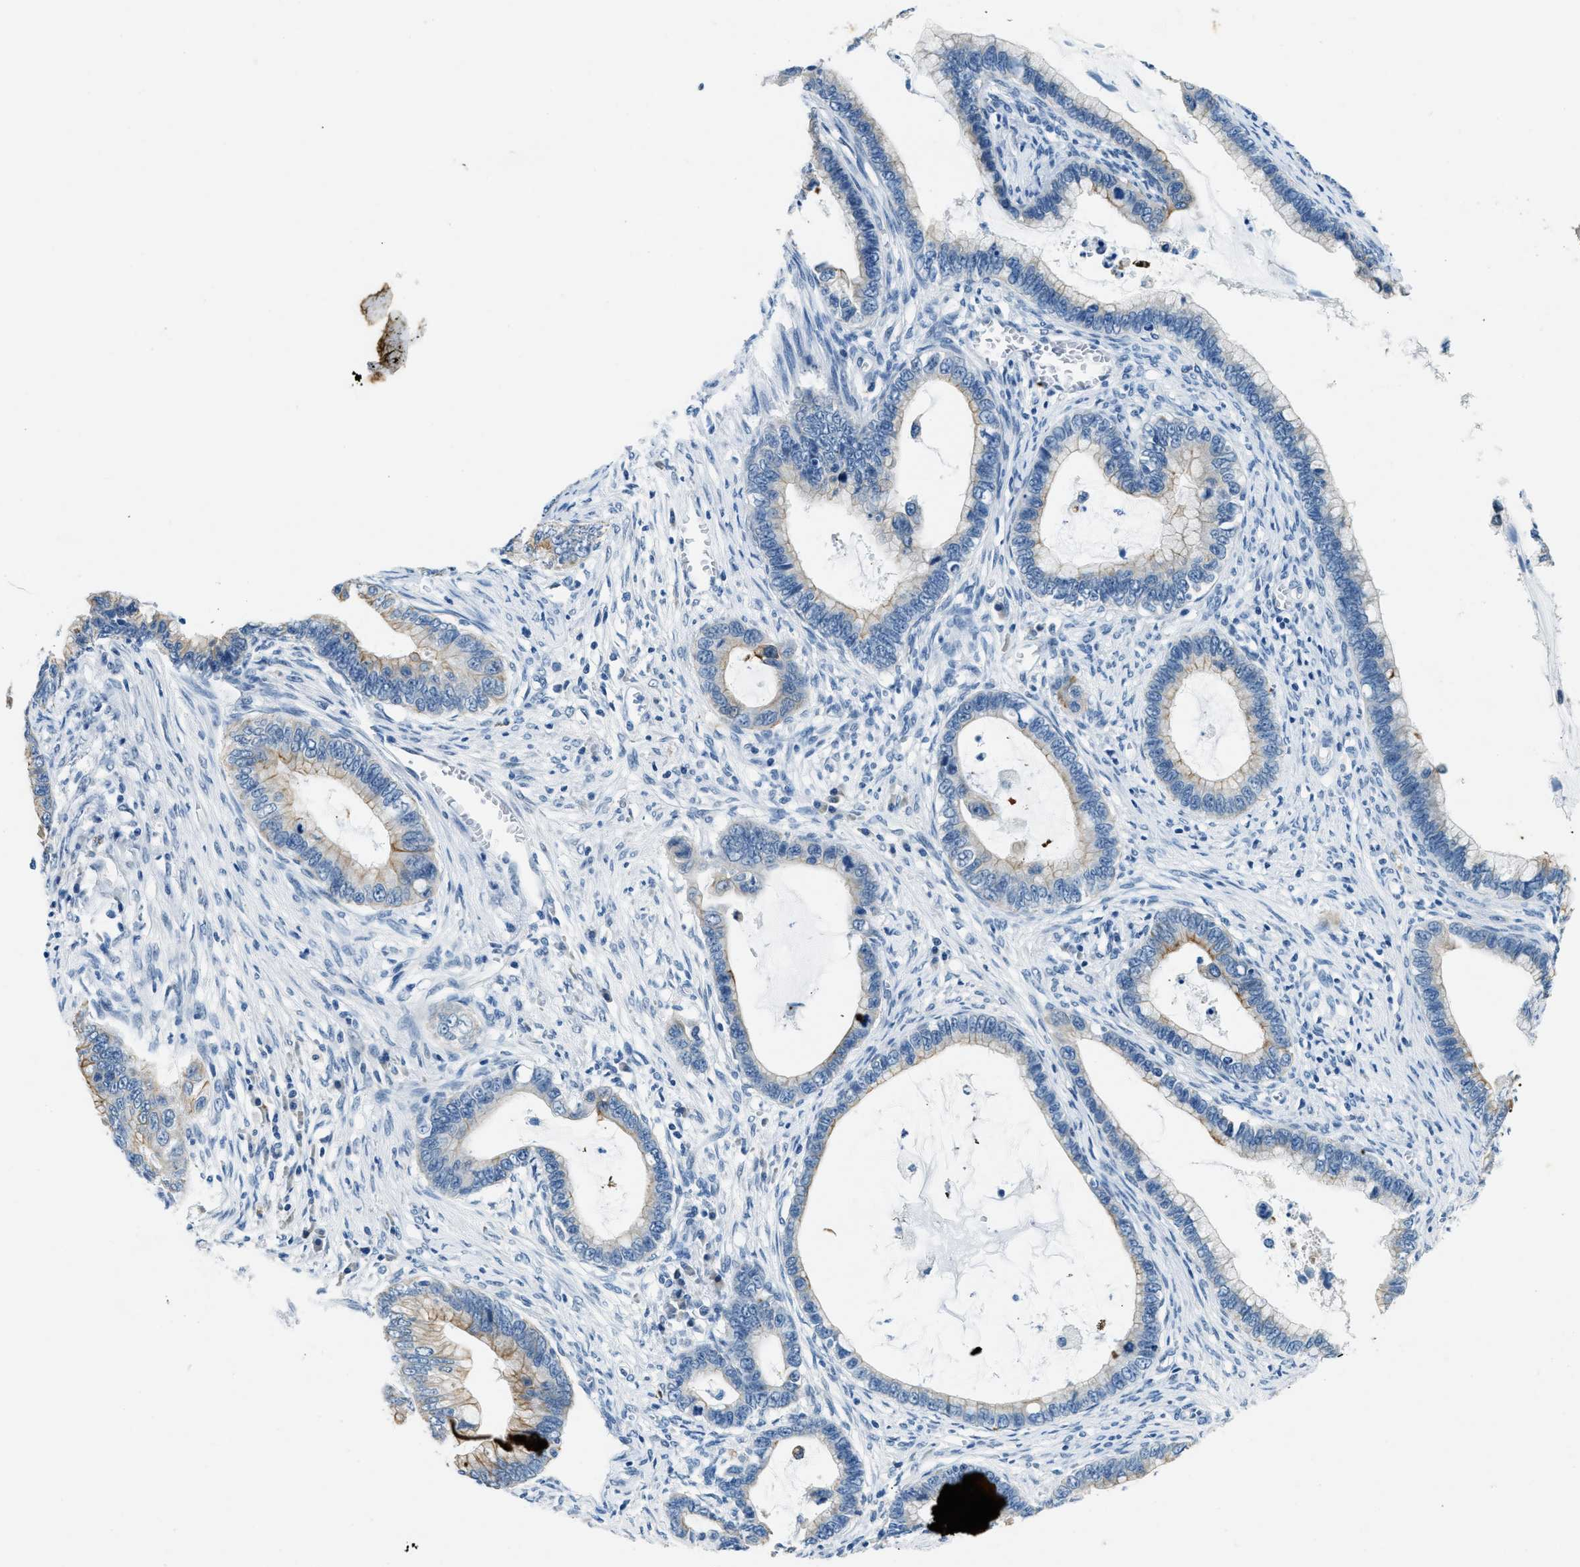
{"staining": {"intensity": "weak", "quantity": "25%-75%", "location": "cytoplasmic/membranous"}, "tissue": "cervical cancer", "cell_type": "Tumor cells", "image_type": "cancer", "snomed": [{"axis": "morphology", "description": "Adenocarcinoma, NOS"}, {"axis": "topography", "description": "Cervix"}], "caption": "Cervical cancer (adenocarcinoma) stained with immunohistochemistry exhibits weak cytoplasmic/membranous expression in about 25%-75% of tumor cells.", "gene": "CFAP20", "patient": {"sex": "female", "age": 44}}